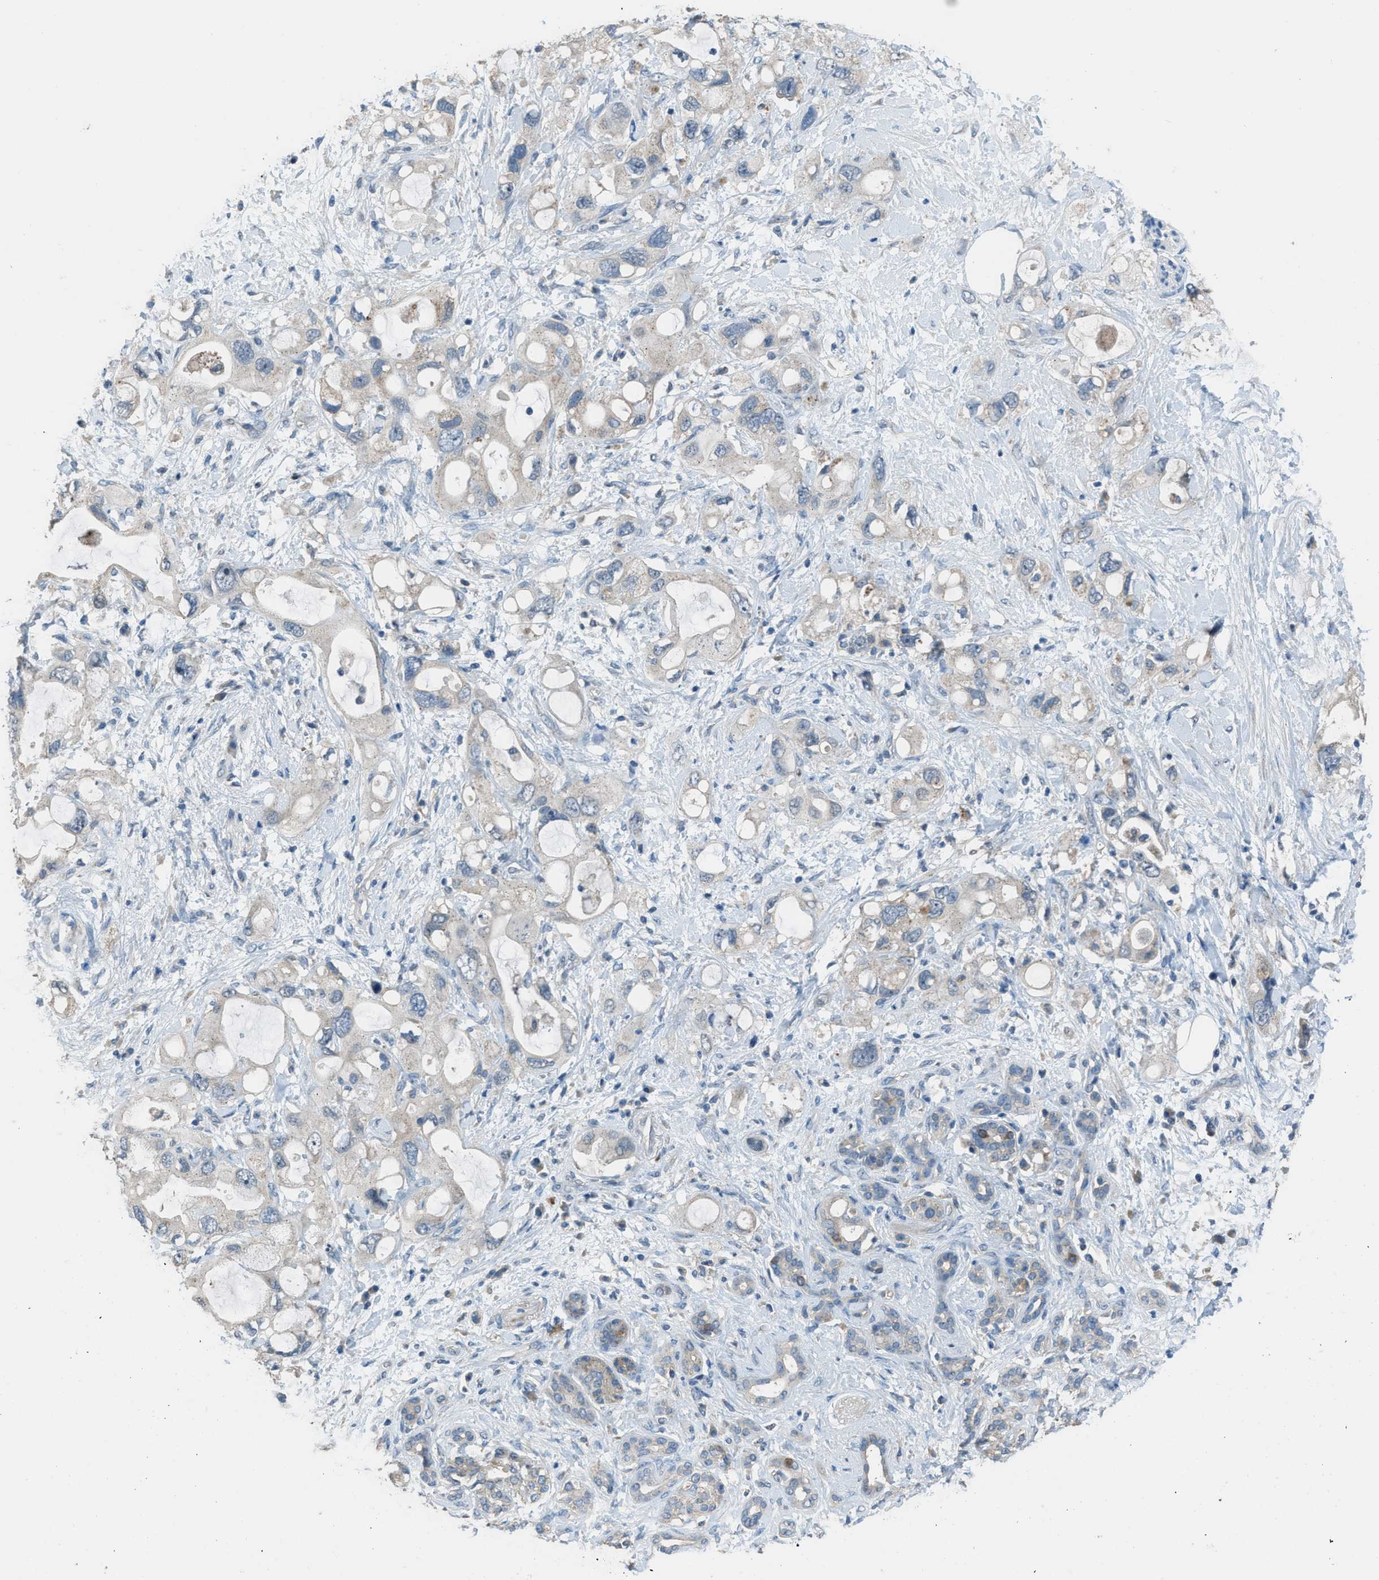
{"staining": {"intensity": "weak", "quantity": "<25%", "location": "cytoplasmic/membranous"}, "tissue": "pancreatic cancer", "cell_type": "Tumor cells", "image_type": "cancer", "snomed": [{"axis": "morphology", "description": "Adenocarcinoma, NOS"}, {"axis": "topography", "description": "Pancreas"}], "caption": "Photomicrograph shows no significant protein expression in tumor cells of pancreatic cancer (adenocarcinoma). (Stains: DAB (3,3'-diaminobenzidine) IHC with hematoxylin counter stain, Microscopy: brightfield microscopy at high magnification).", "gene": "TIMD4", "patient": {"sex": "female", "age": 56}}